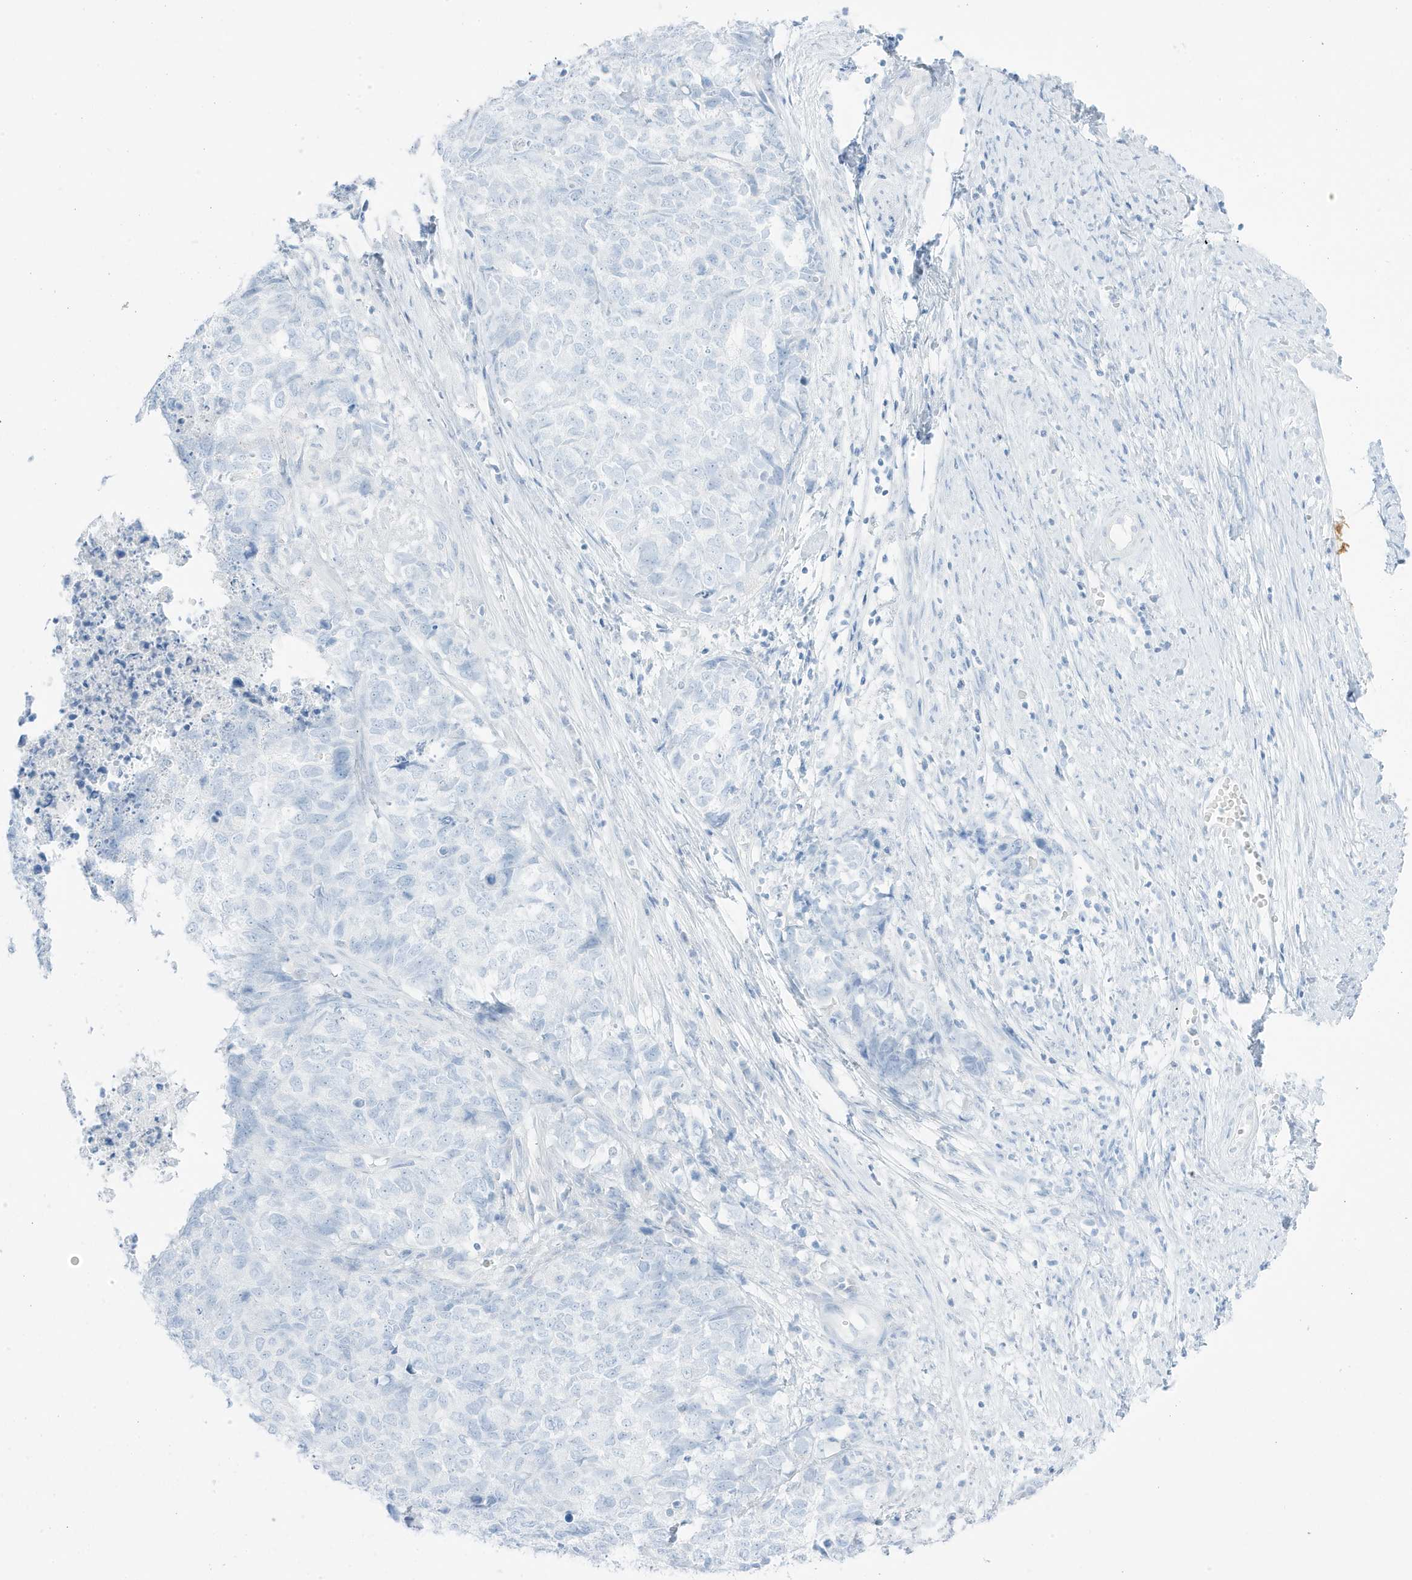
{"staining": {"intensity": "negative", "quantity": "none", "location": "none"}, "tissue": "cervical cancer", "cell_type": "Tumor cells", "image_type": "cancer", "snomed": [{"axis": "morphology", "description": "Squamous cell carcinoma, NOS"}, {"axis": "topography", "description": "Cervix"}], "caption": "DAB (3,3'-diaminobenzidine) immunohistochemical staining of human squamous cell carcinoma (cervical) exhibits no significant positivity in tumor cells. (Stains: DAB (3,3'-diaminobenzidine) immunohistochemistry (IHC) with hematoxylin counter stain, Microscopy: brightfield microscopy at high magnification).", "gene": "SLC22A13", "patient": {"sex": "female", "age": 63}}